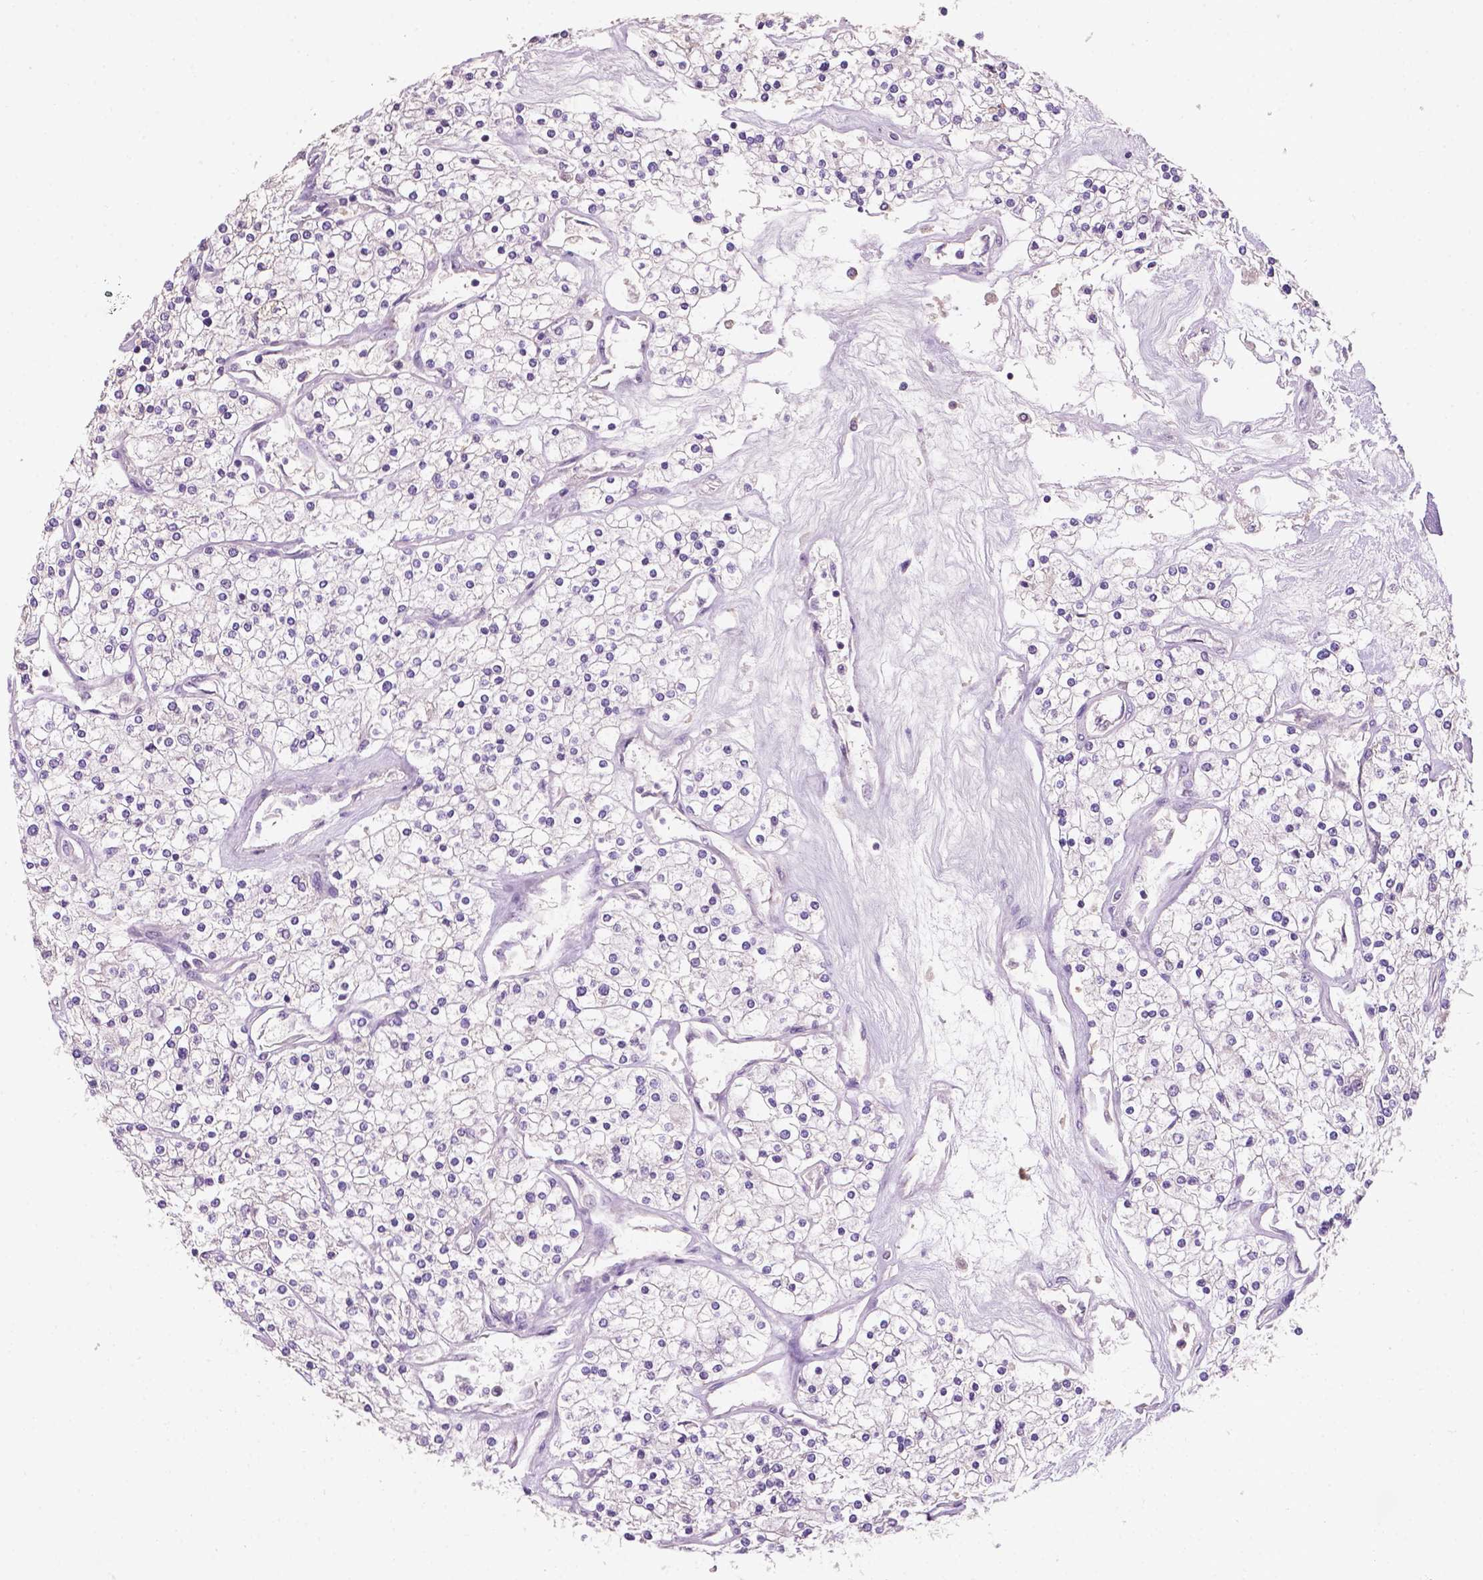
{"staining": {"intensity": "negative", "quantity": "none", "location": "none"}, "tissue": "renal cancer", "cell_type": "Tumor cells", "image_type": "cancer", "snomed": [{"axis": "morphology", "description": "Adenocarcinoma, NOS"}, {"axis": "topography", "description": "Kidney"}], "caption": "Immunohistochemical staining of human adenocarcinoma (renal) reveals no significant staining in tumor cells. Nuclei are stained in blue.", "gene": "GXYLT2", "patient": {"sex": "male", "age": 80}}